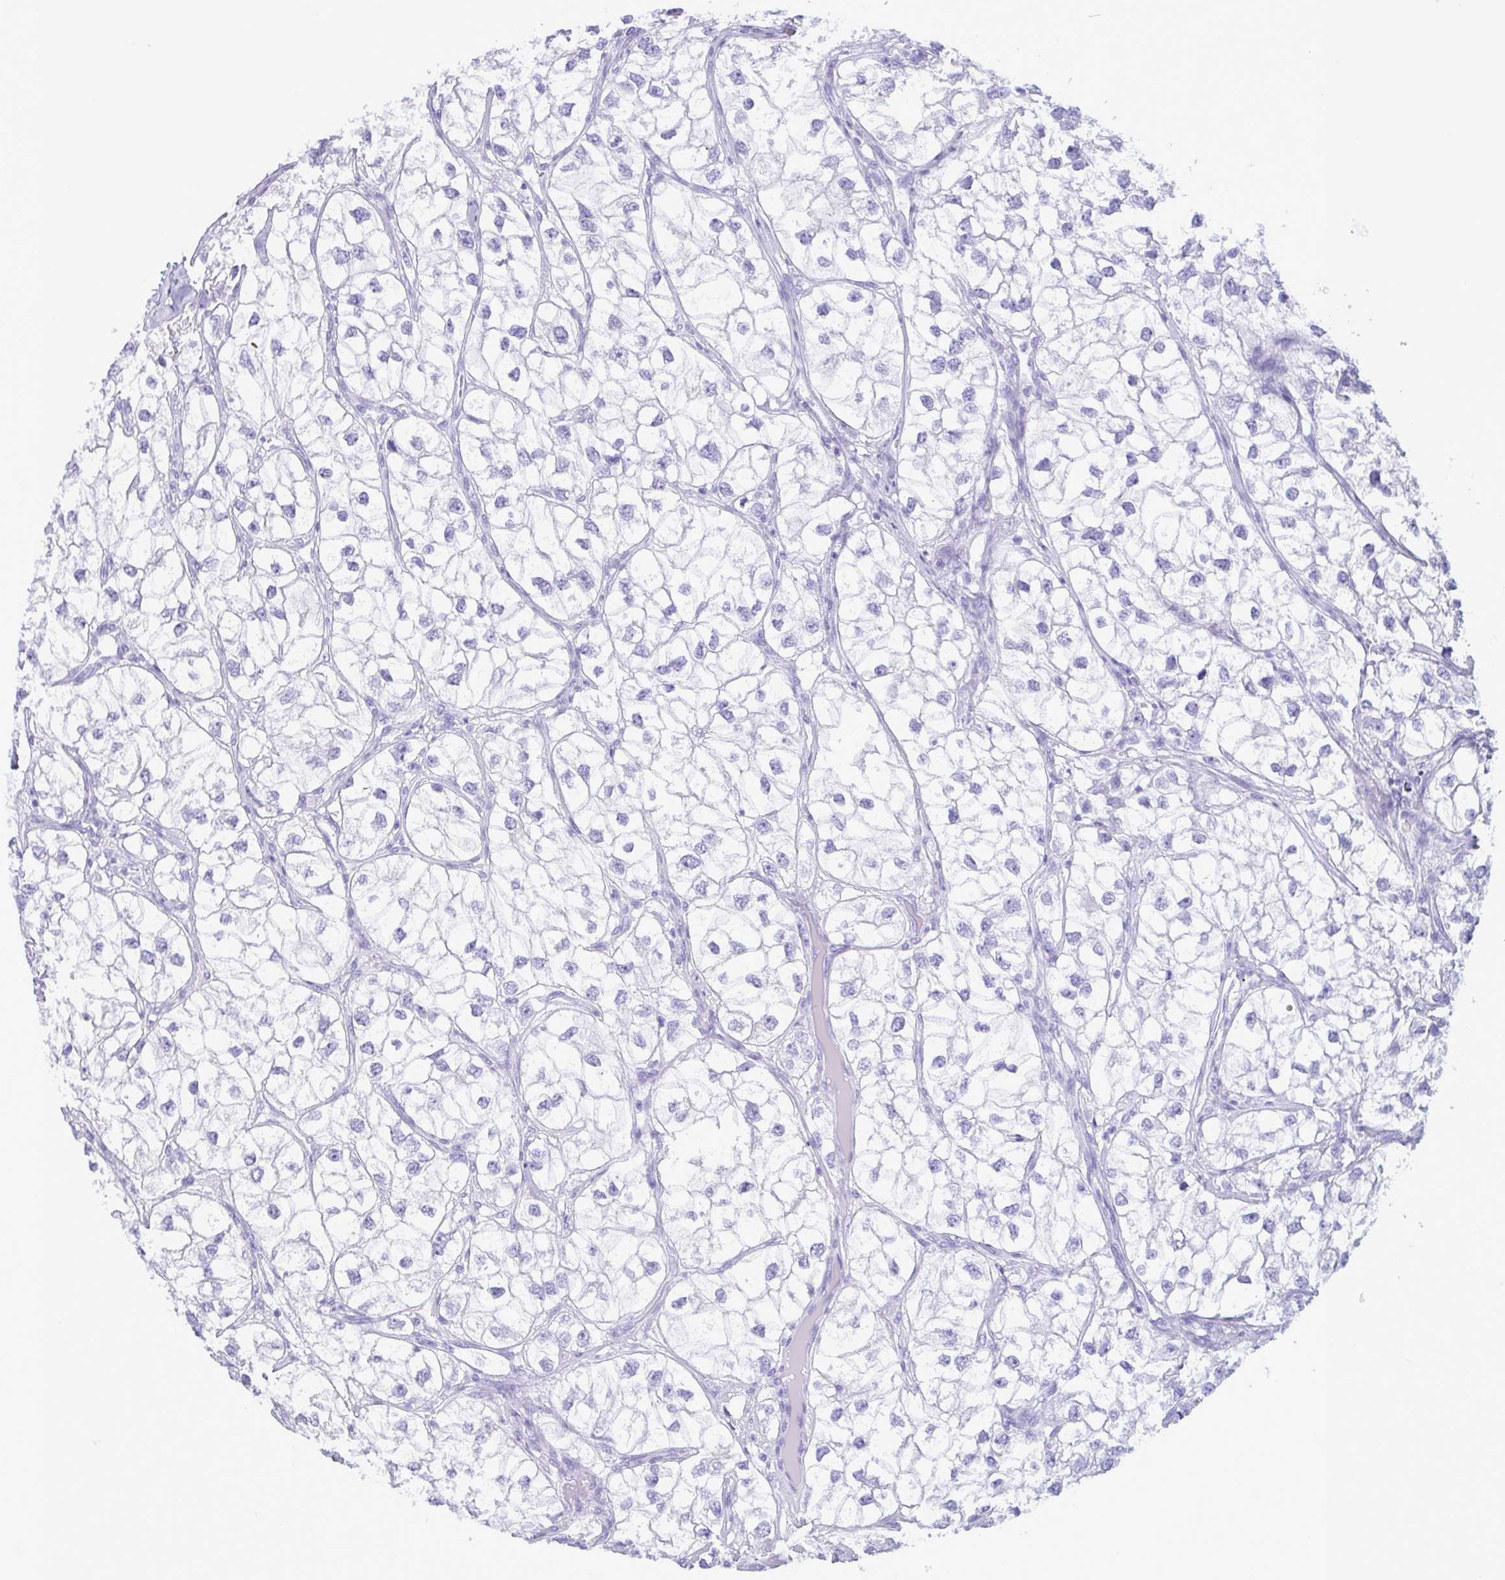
{"staining": {"intensity": "negative", "quantity": "none", "location": "none"}, "tissue": "renal cancer", "cell_type": "Tumor cells", "image_type": "cancer", "snomed": [{"axis": "morphology", "description": "Adenocarcinoma, NOS"}, {"axis": "topography", "description": "Kidney"}], "caption": "DAB immunohistochemical staining of renal cancer shows no significant staining in tumor cells.", "gene": "LTF", "patient": {"sex": "male", "age": 59}}